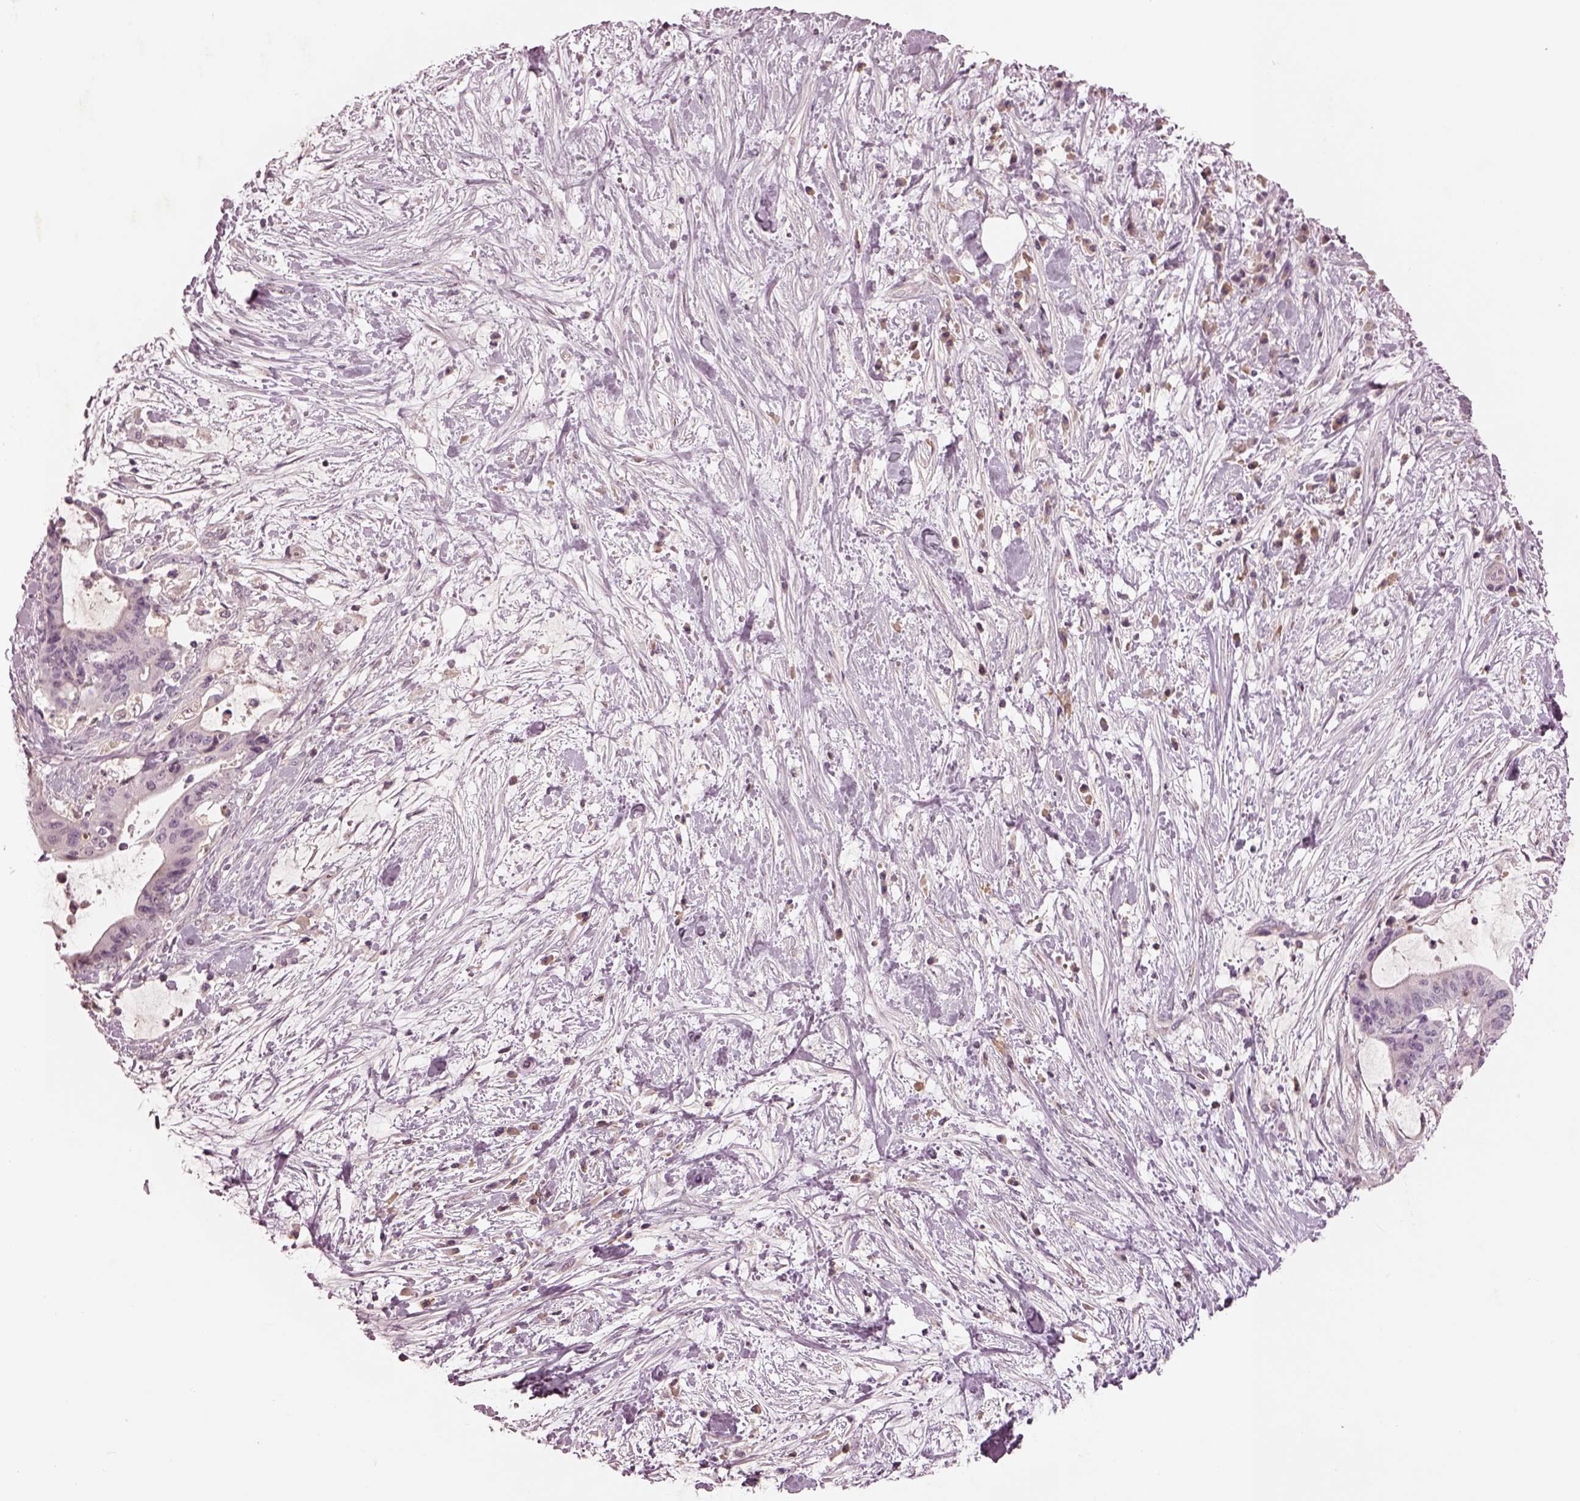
{"staining": {"intensity": "negative", "quantity": "none", "location": "none"}, "tissue": "liver cancer", "cell_type": "Tumor cells", "image_type": "cancer", "snomed": [{"axis": "morphology", "description": "Cholangiocarcinoma"}, {"axis": "topography", "description": "Liver"}], "caption": "Immunohistochemistry (IHC) histopathology image of neoplastic tissue: human liver cholangiocarcinoma stained with DAB demonstrates no significant protein positivity in tumor cells.", "gene": "TLX3", "patient": {"sex": "female", "age": 73}}